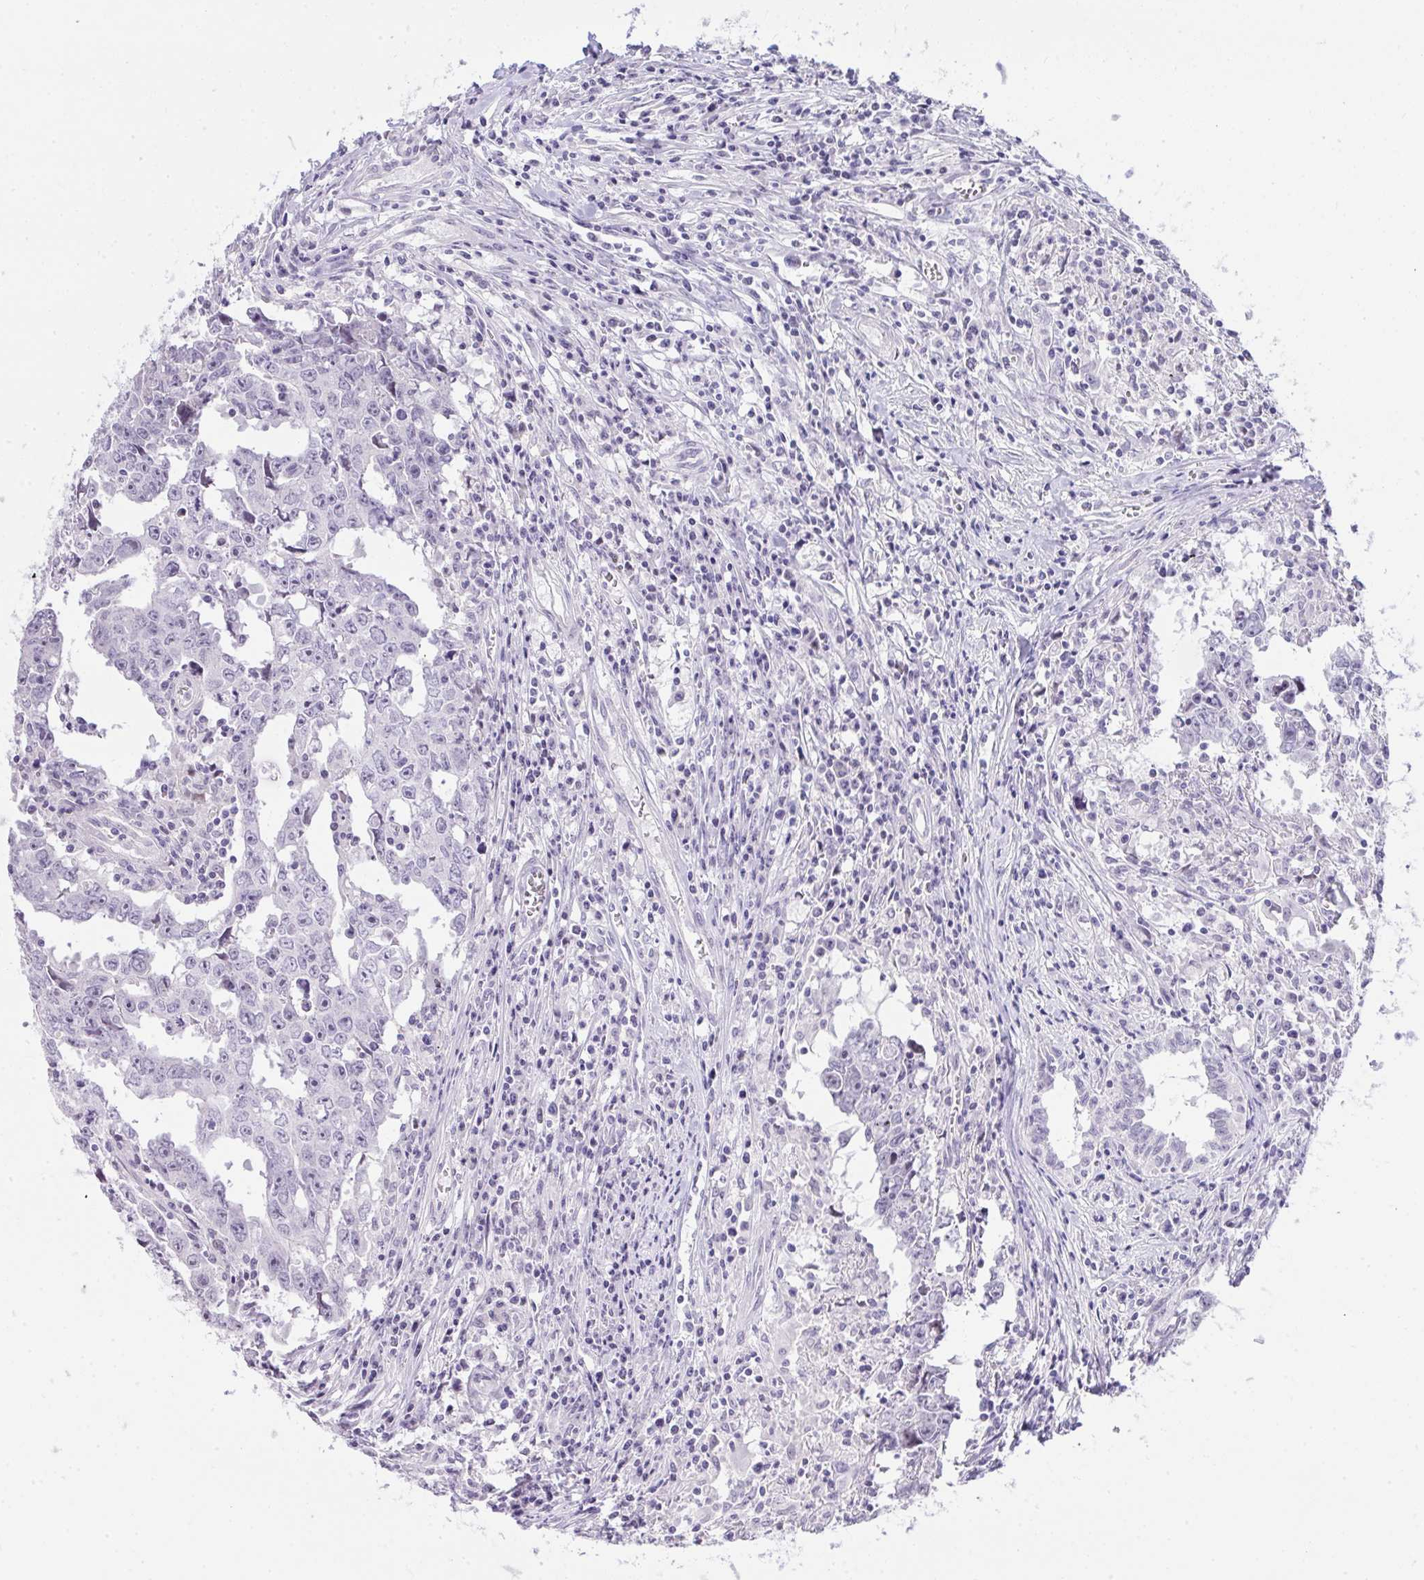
{"staining": {"intensity": "negative", "quantity": "none", "location": "none"}, "tissue": "testis cancer", "cell_type": "Tumor cells", "image_type": "cancer", "snomed": [{"axis": "morphology", "description": "Carcinoma, Embryonal, NOS"}, {"axis": "topography", "description": "Testis"}], "caption": "There is no significant staining in tumor cells of testis embryonal carcinoma.", "gene": "EID3", "patient": {"sex": "male", "age": 22}}